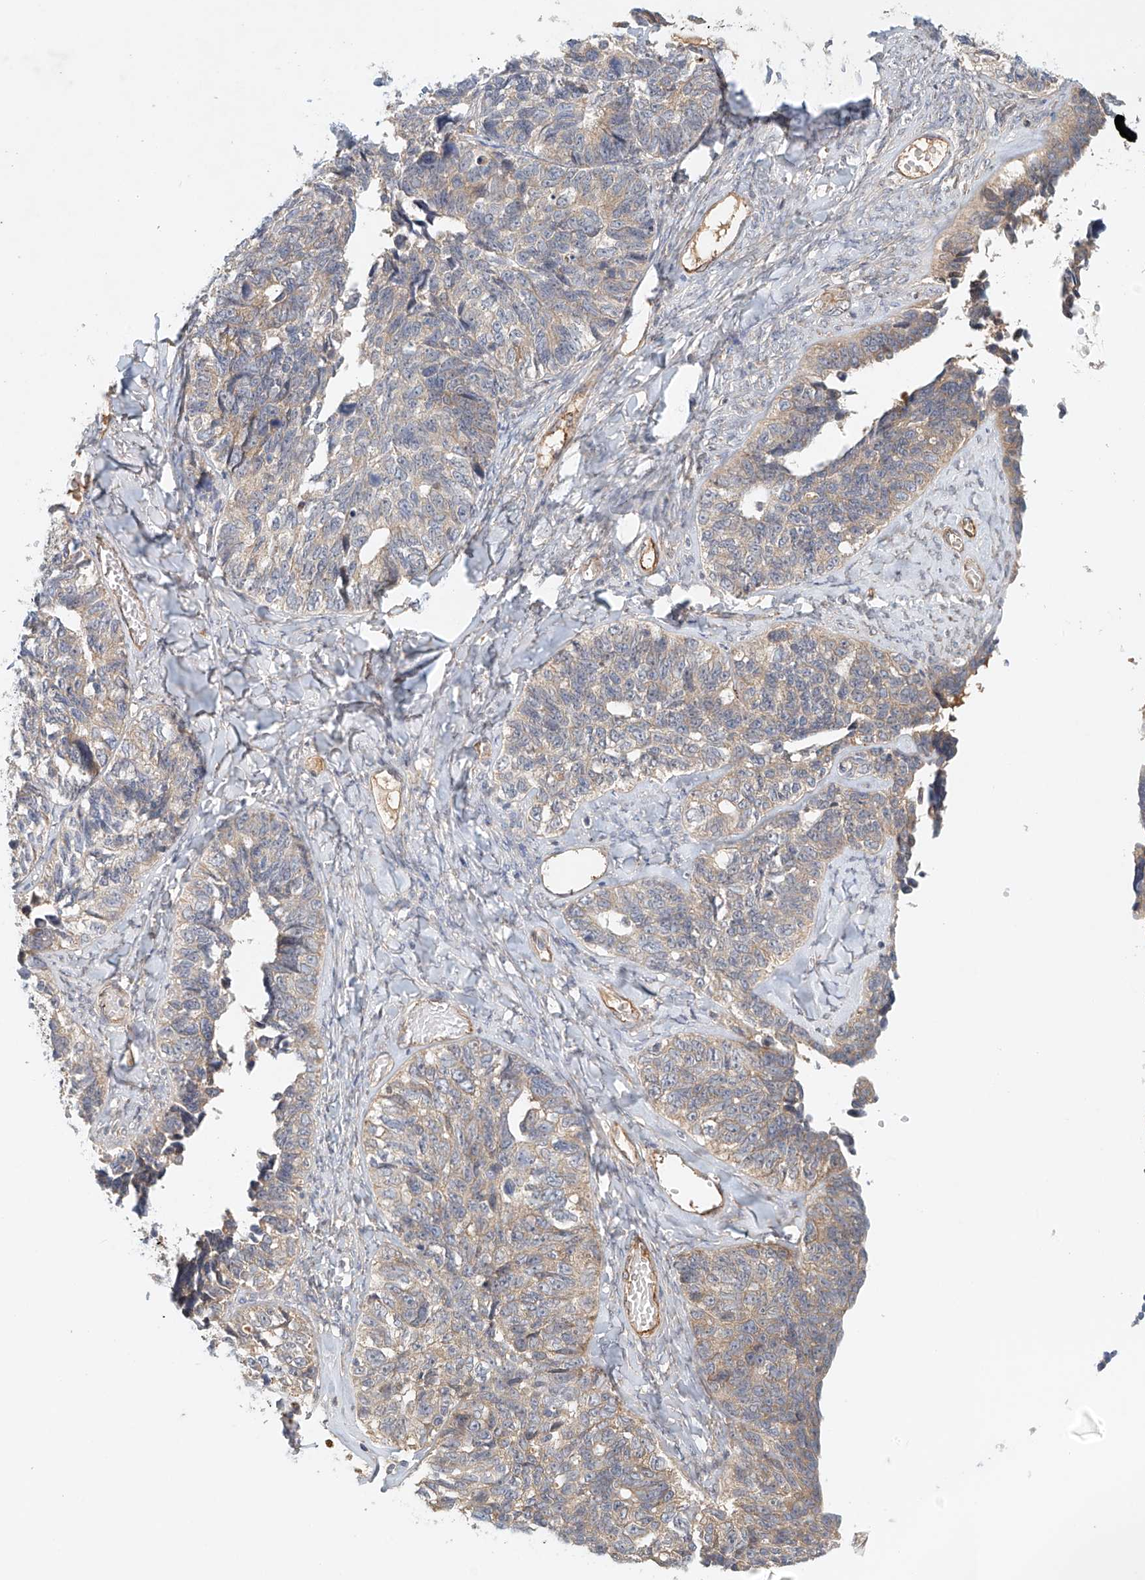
{"staining": {"intensity": "weak", "quantity": "25%-75%", "location": "cytoplasmic/membranous"}, "tissue": "ovarian cancer", "cell_type": "Tumor cells", "image_type": "cancer", "snomed": [{"axis": "morphology", "description": "Cystadenocarcinoma, serous, NOS"}, {"axis": "topography", "description": "Ovary"}], "caption": "Tumor cells reveal low levels of weak cytoplasmic/membranous staining in about 25%-75% of cells in human ovarian cancer.", "gene": "LYRM9", "patient": {"sex": "female", "age": 79}}